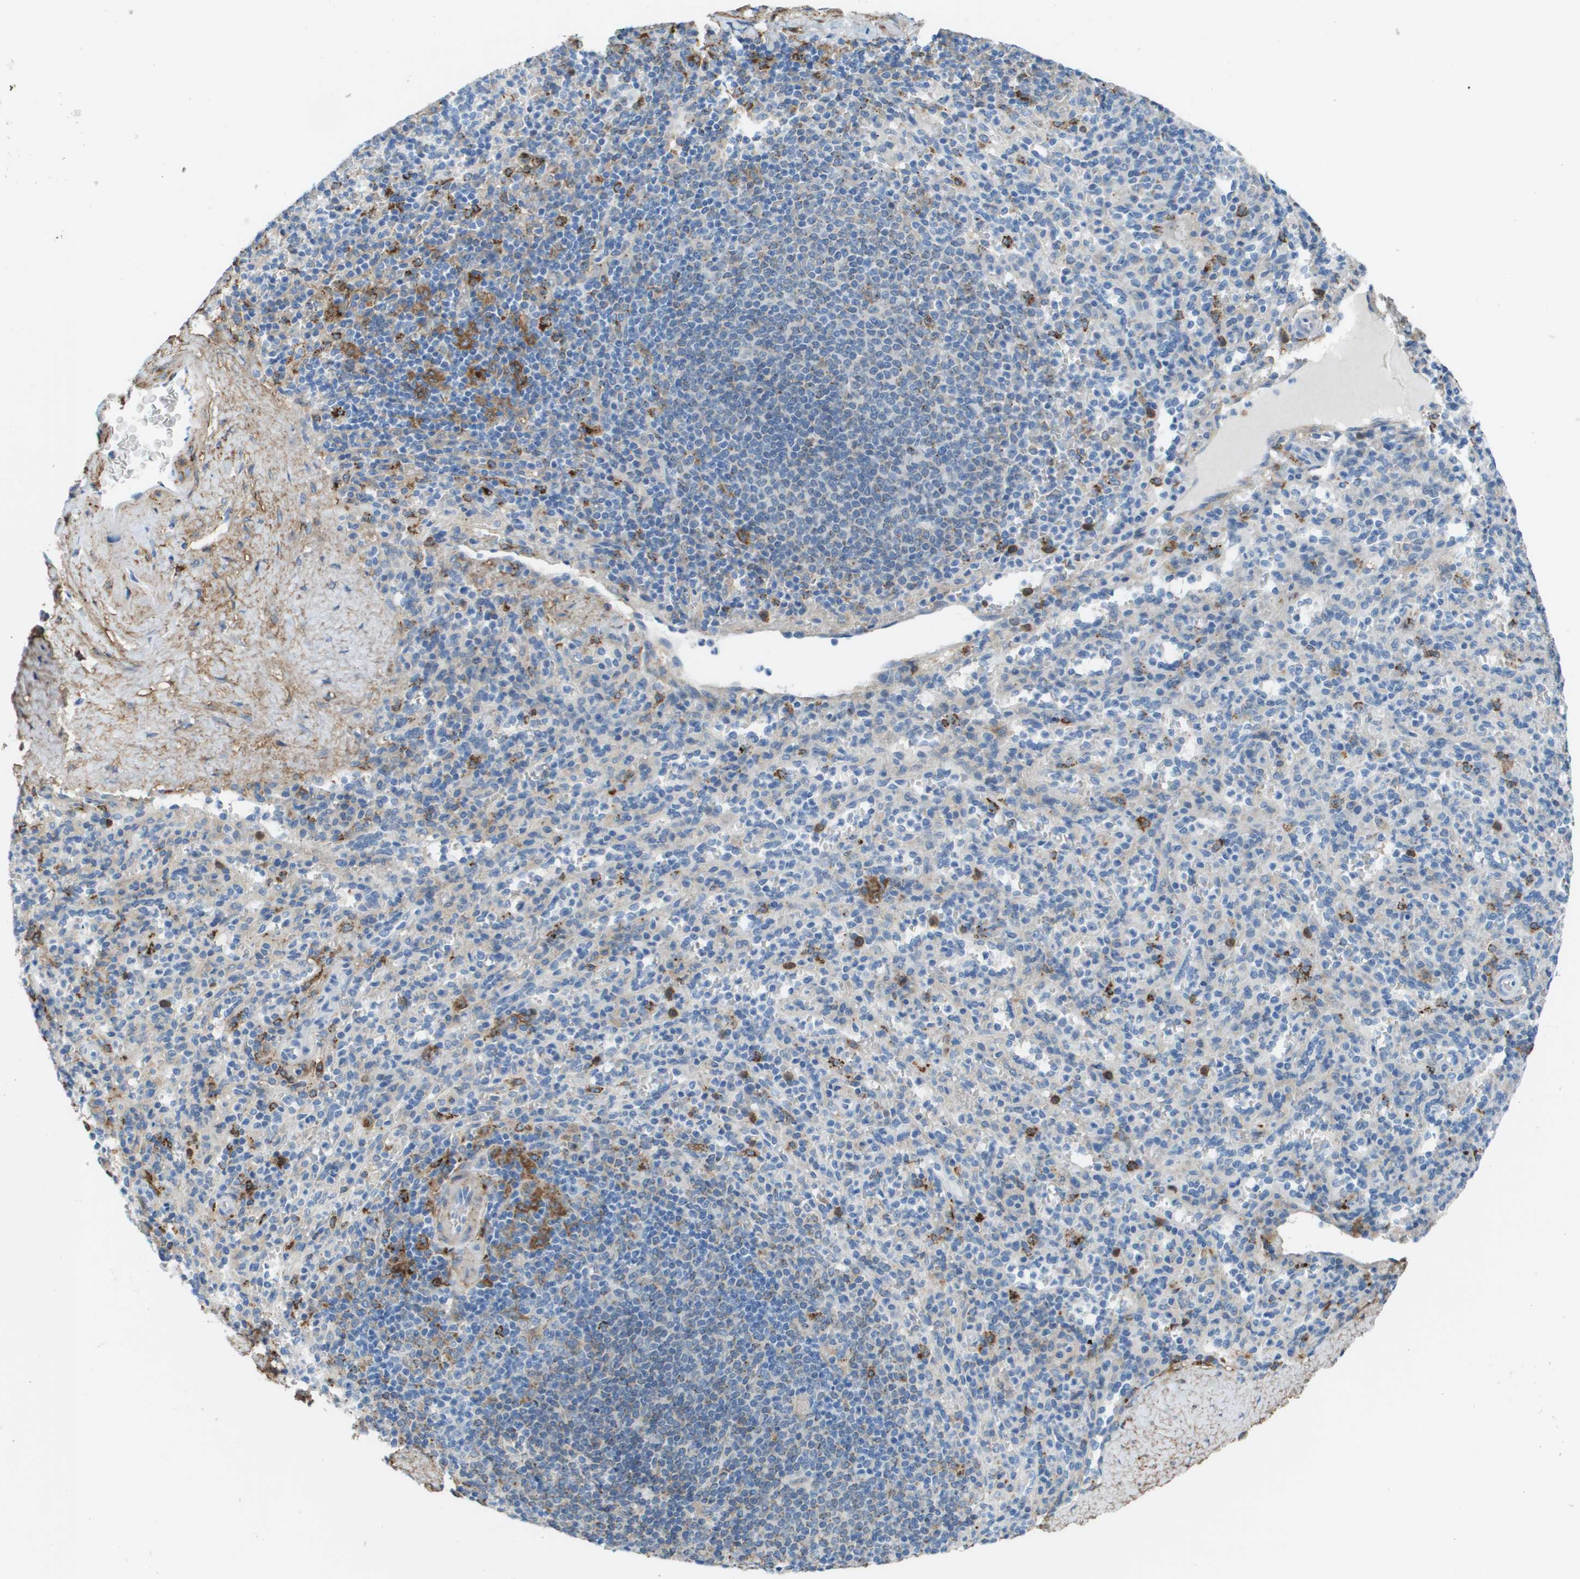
{"staining": {"intensity": "moderate", "quantity": "<25%", "location": "cytoplasmic/membranous"}, "tissue": "spleen", "cell_type": "Cells in red pulp", "image_type": "normal", "snomed": [{"axis": "morphology", "description": "Normal tissue, NOS"}, {"axis": "topography", "description": "Spleen"}], "caption": "An immunohistochemistry histopathology image of normal tissue is shown. Protein staining in brown highlights moderate cytoplasmic/membranous positivity in spleen within cells in red pulp.", "gene": "ZBTB43", "patient": {"sex": "male", "age": 36}}